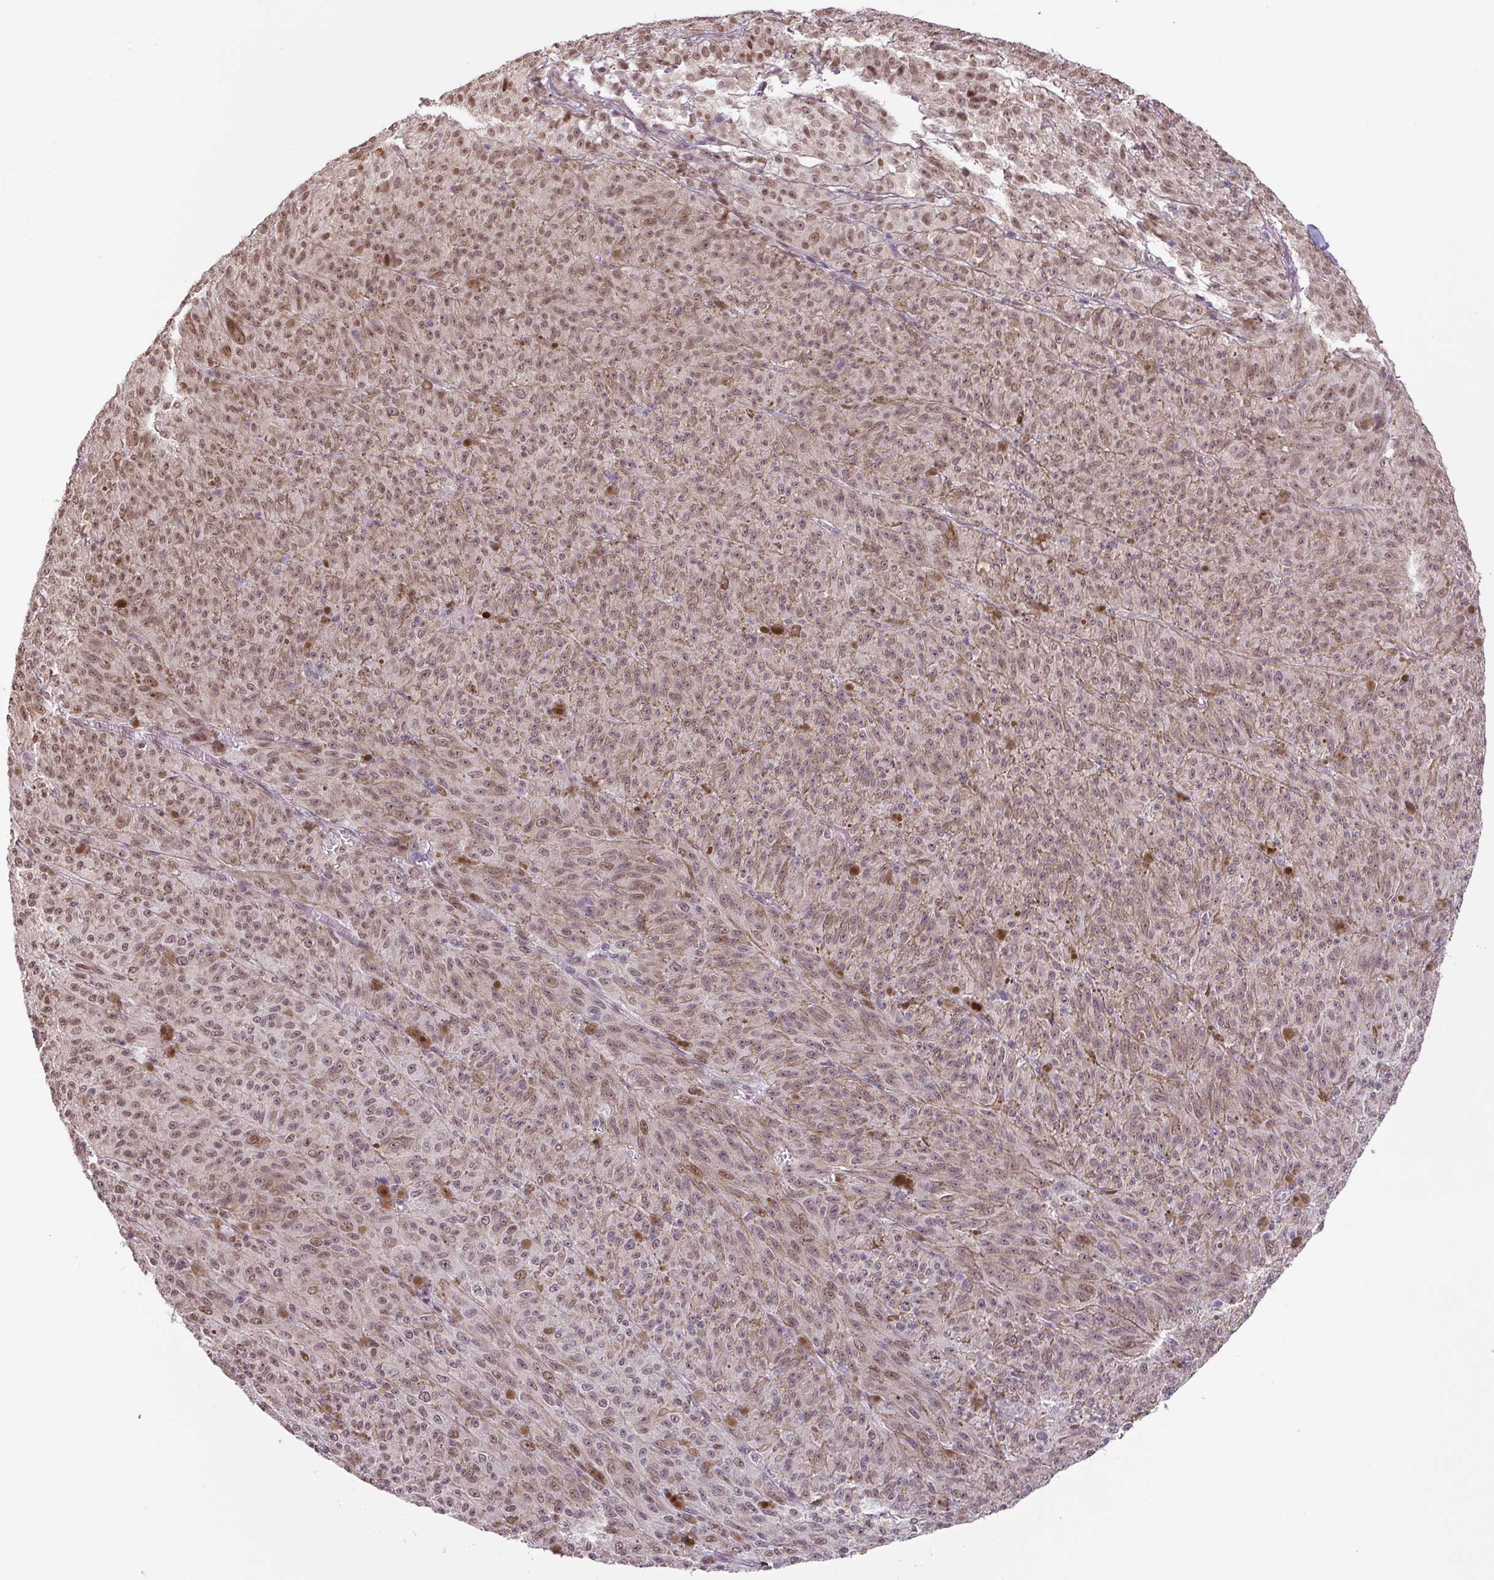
{"staining": {"intensity": "weak", "quantity": "25%-75%", "location": "nuclear"}, "tissue": "melanoma", "cell_type": "Tumor cells", "image_type": "cancer", "snomed": [{"axis": "morphology", "description": "Malignant melanoma, NOS"}, {"axis": "topography", "description": "Skin"}], "caption": "Melanoma stained for a protein (brown) displays weak nuclear positive positivity in approximately 25%-75% of tumor cells.", "gene": "TCFL5", "patient": {"sex": "female", "age": 52}}